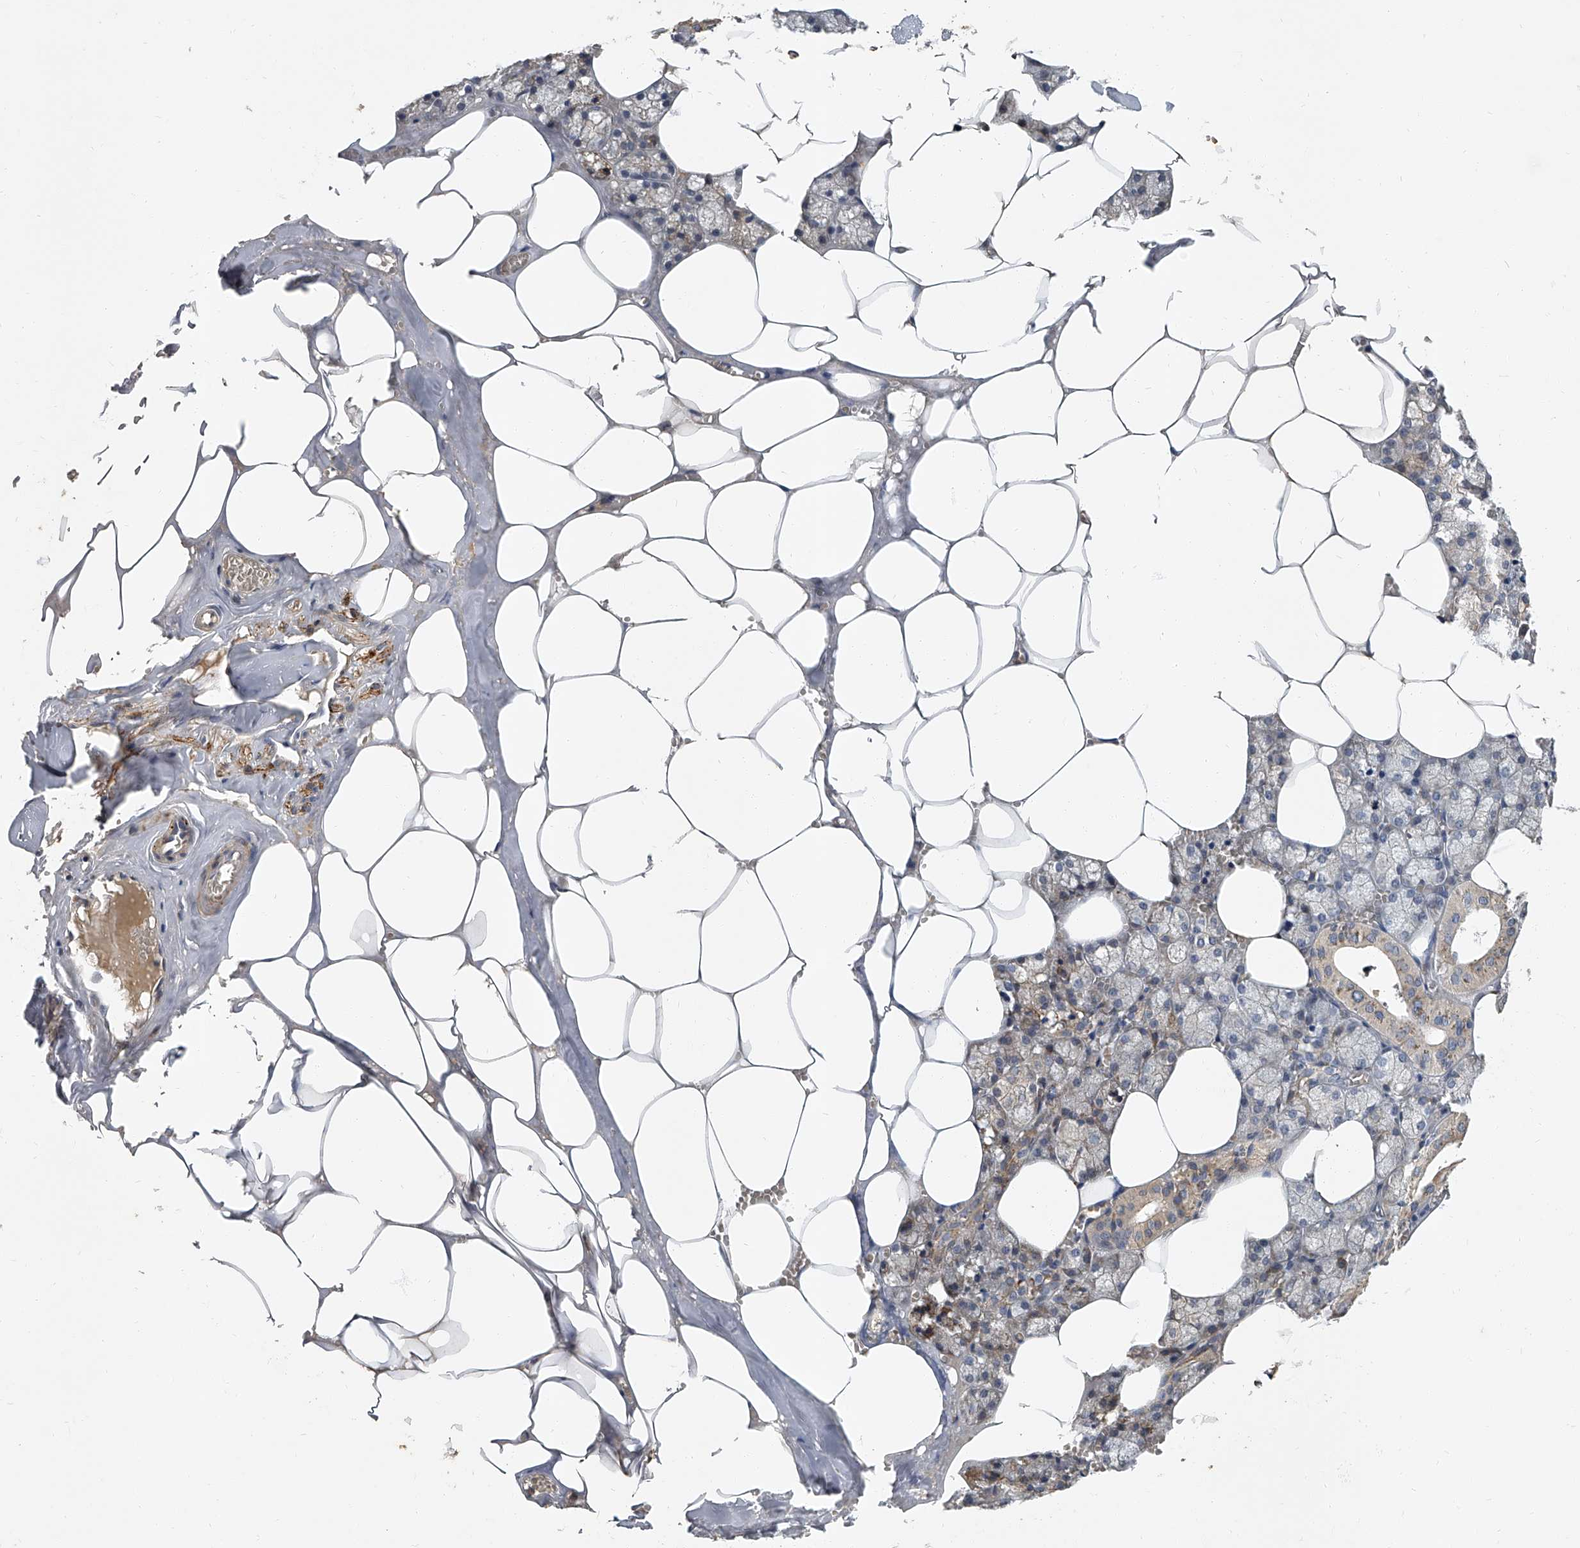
{"staining": {"intensity": "strong", "quantity": "<25%", "location": "cytoplasmic/membranous"}, "tissue": "salivary gland", "cell_type": "Glandular cells", "image_type": "normal", "snomed": [{"axis": "morphology", "description": "Normal tissue, NOS"}, {"axis": "topography", "description": "Salivary gland"}], "caption": "DAB immunohistochemical staining of benign salivary gland reveals strong cytoplasmic/membranous protein staining in about <25% of glandular cells.", "gene": "JAG2", "patient": {"sex": "male", "age": 62}}